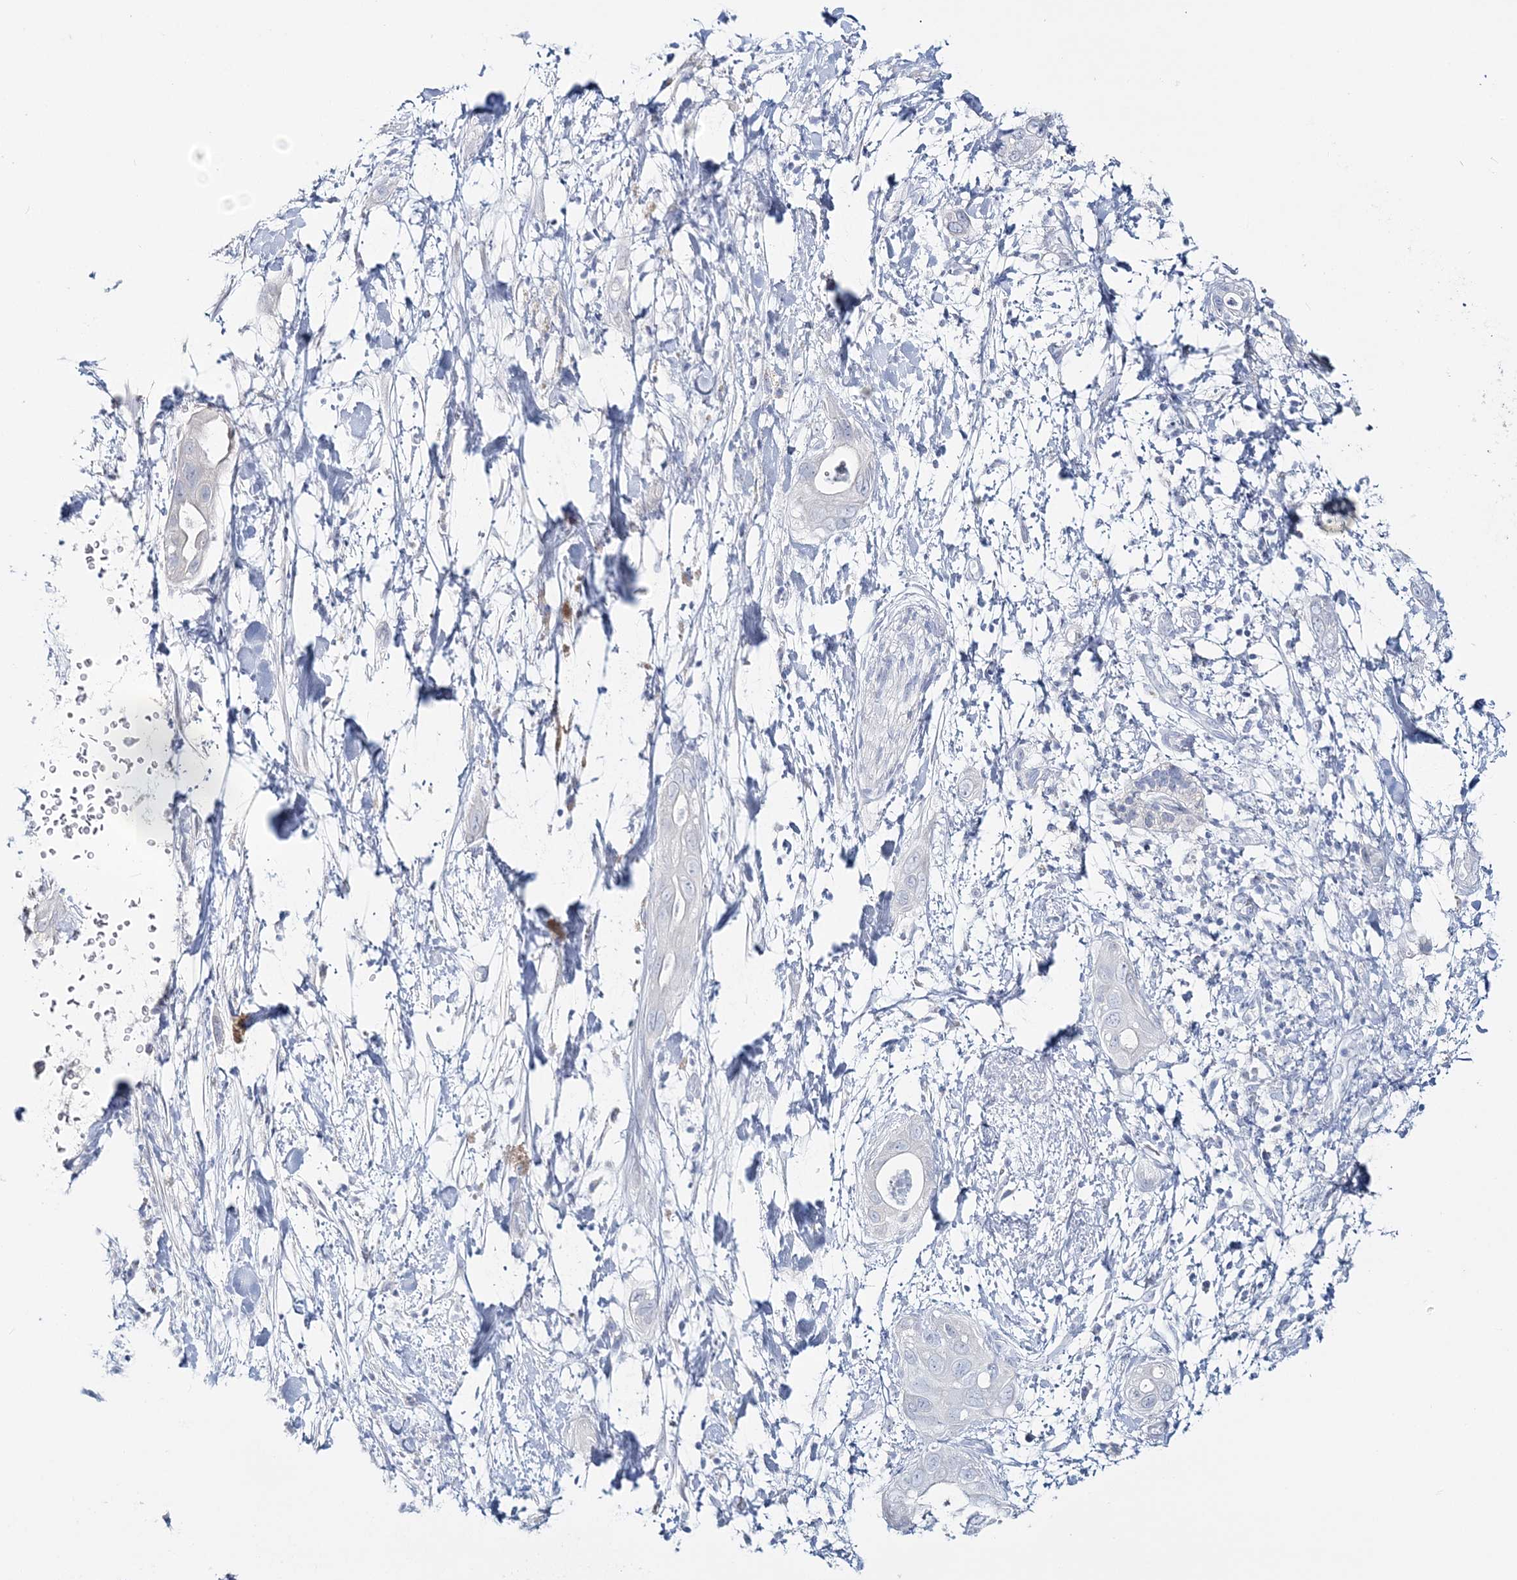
{"staining": {"intensity": "negative", "quantity": "none", "location": "none"}, "tissue": "pancreatic cancer", "cell_type": "Tumor cells", "image_type": "cancer", "snomed": [{"axis": "morphology", "description": "Adenocarcinoma, NOS"}, {"axis": "topography", "description": "Pancreas"}], "caption": "This is an IHC micrograph of pancreatic cancer. There is no expression in tumor cells.", "gene": "CYP3A4", "patient": {"sex": "female", "age": 78}}